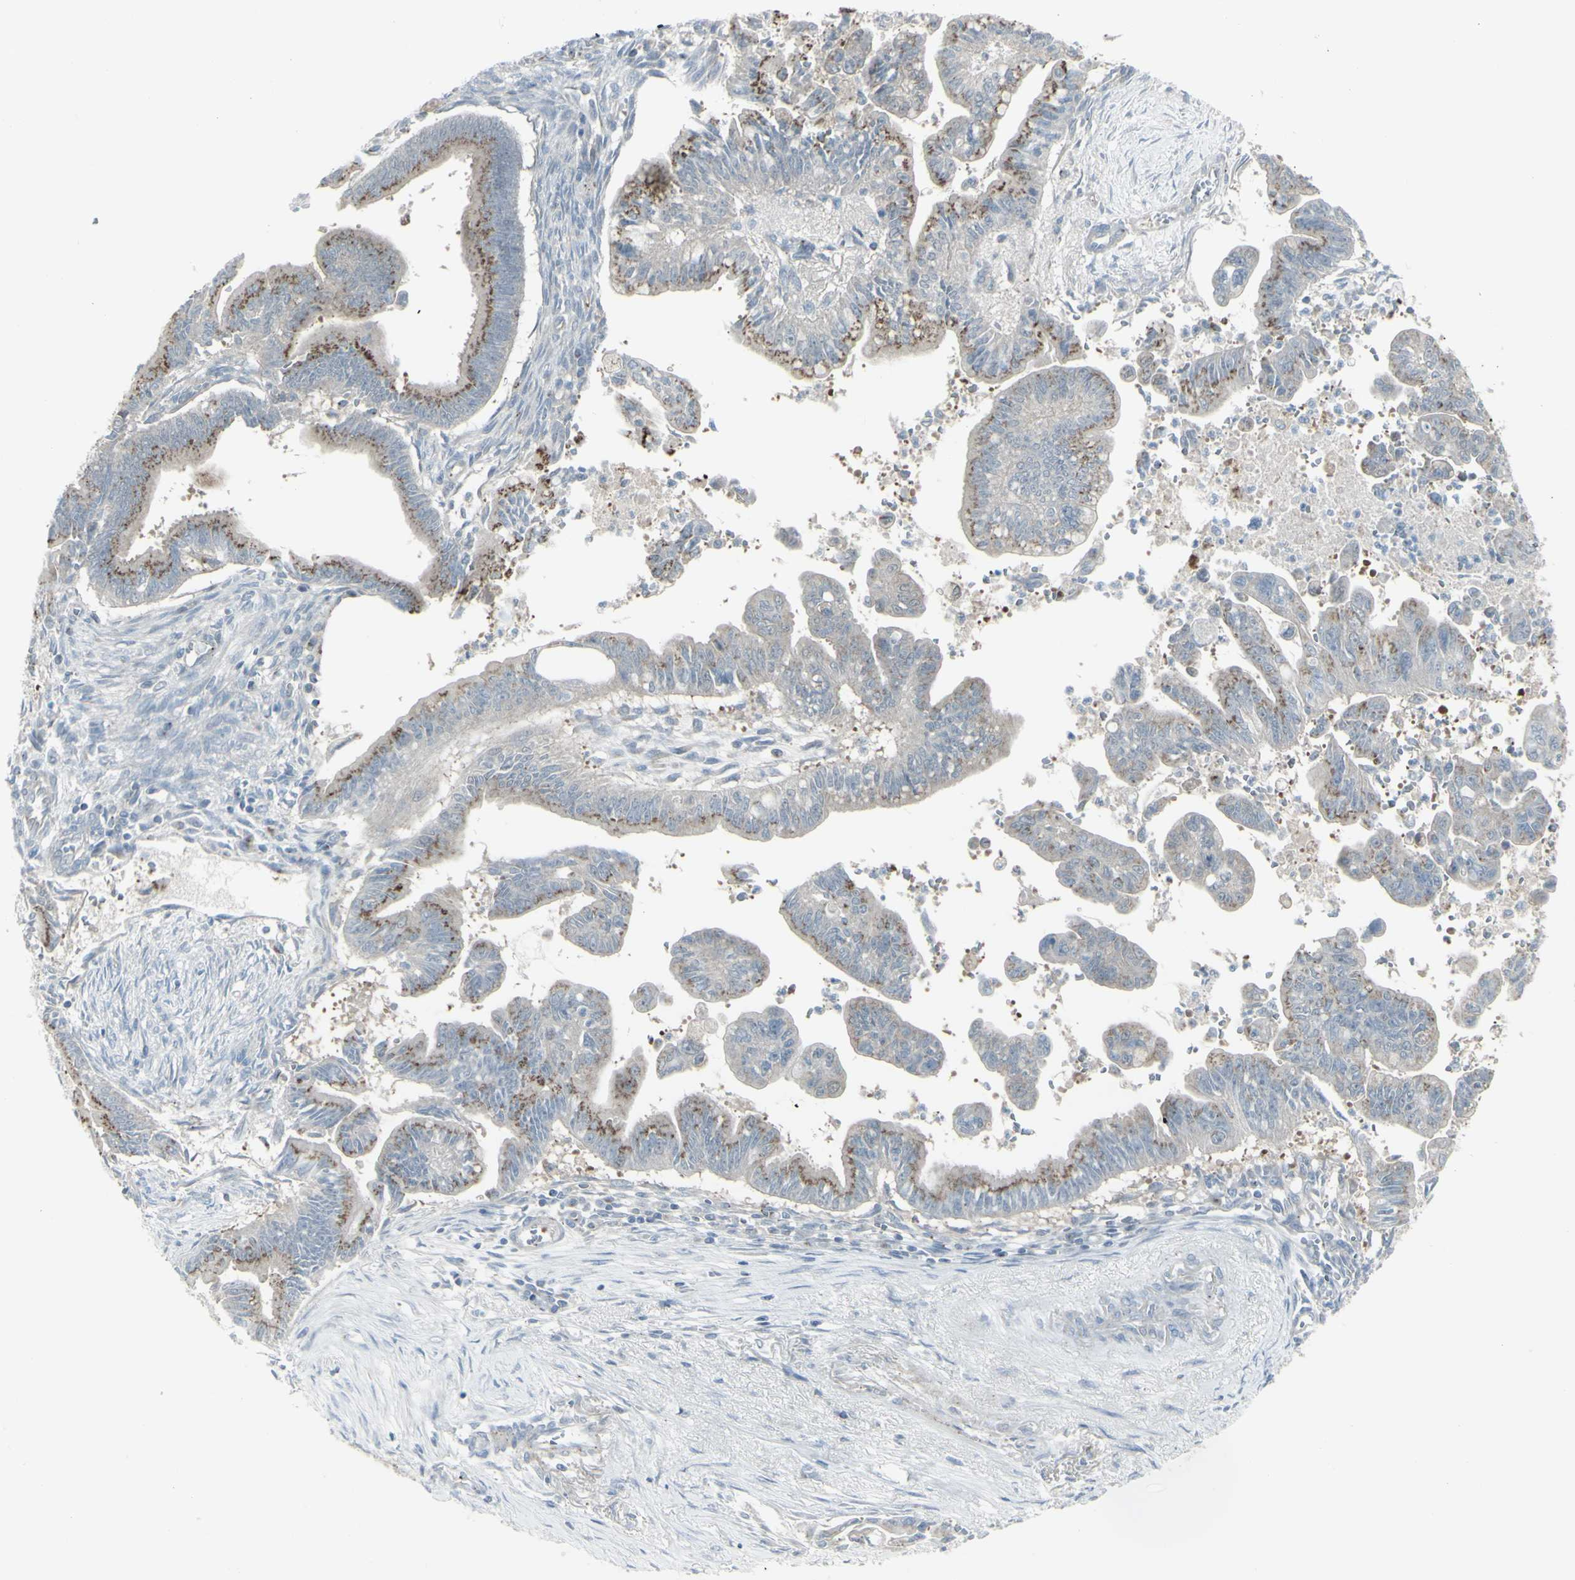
{"staining": {"intensity": "moderate", "quantity": "25%-75%", "location": "cytoplasmic/membranous"}, "tissue": "pancreatic cancer", "cell_type": "Tumor cells", "image_type": "cancer", "snomed": [{"axis": "morphology", "description": "Adenocarcinoma, NOS"}, {"axis": "topography", "description": "Pancreas"}], "caption": "This image exhibits immunohistochemistry (IHC) staining of human pancreatic adenocarcinoma, with medium moderate cytoplasmic/membranous expression in approximately 25%-75% of tumor cells.", "gene": "GALNT6", "patient": {"sex": "male", "age": 70}}